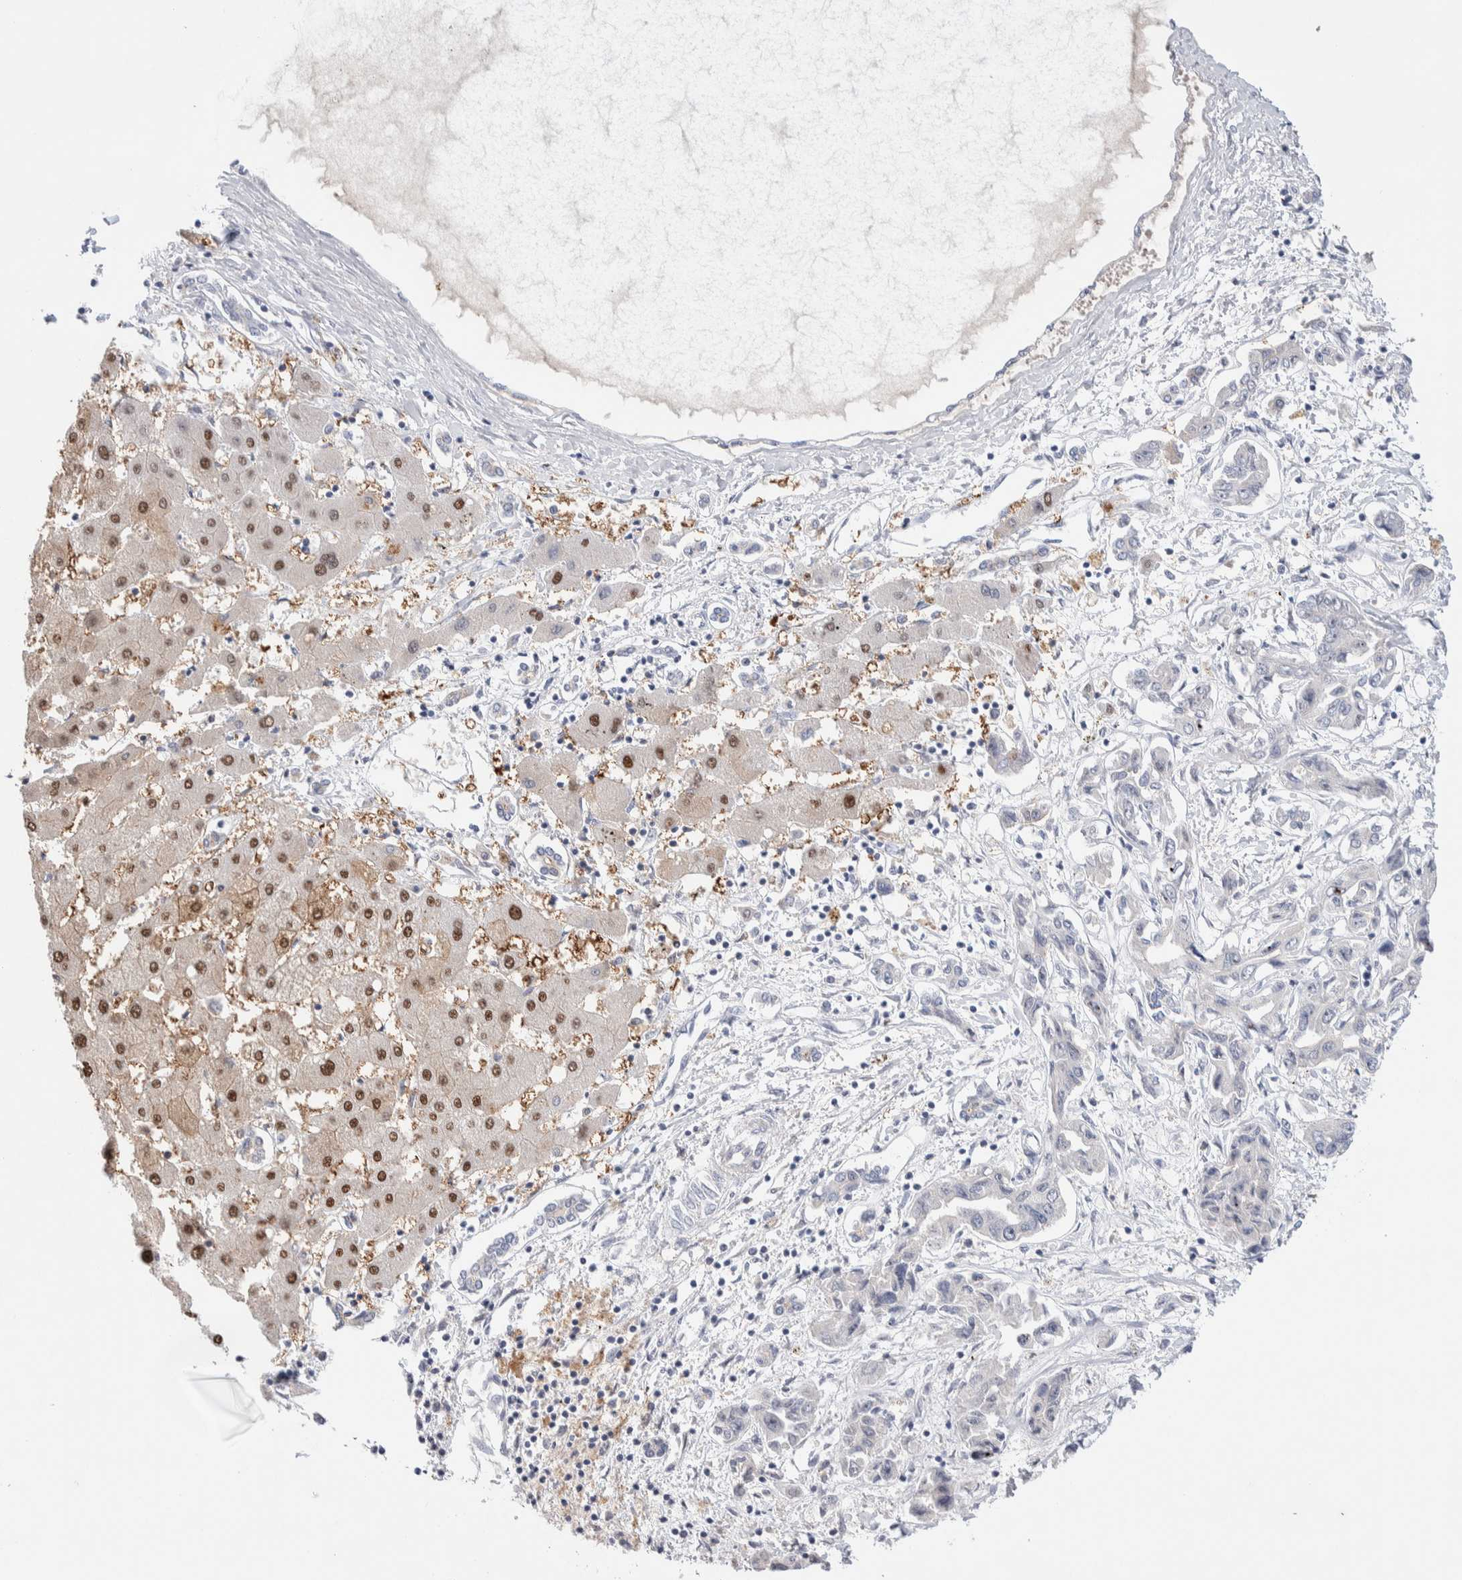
{"staining": {"intensity": "negative", "quantity": "none", "location": "none"}, "tissue": "liver cancer", "cell_type": "Tumor cells", "image_type": "cancer", "snomed": [{"axis": "morphology", "description": "Cholangiocarcinoma"}, {"axis": "topography", "description": "Liver"}], "caption": "High power microscopy histopathology image of an immunohistochemistry (IHC) micrograph of cholangiocarcinoma (liver), revealing no significant expression in tumor cells.", "gene": "DNAJB6", "patient": {"sex": "male", "age": 59}}